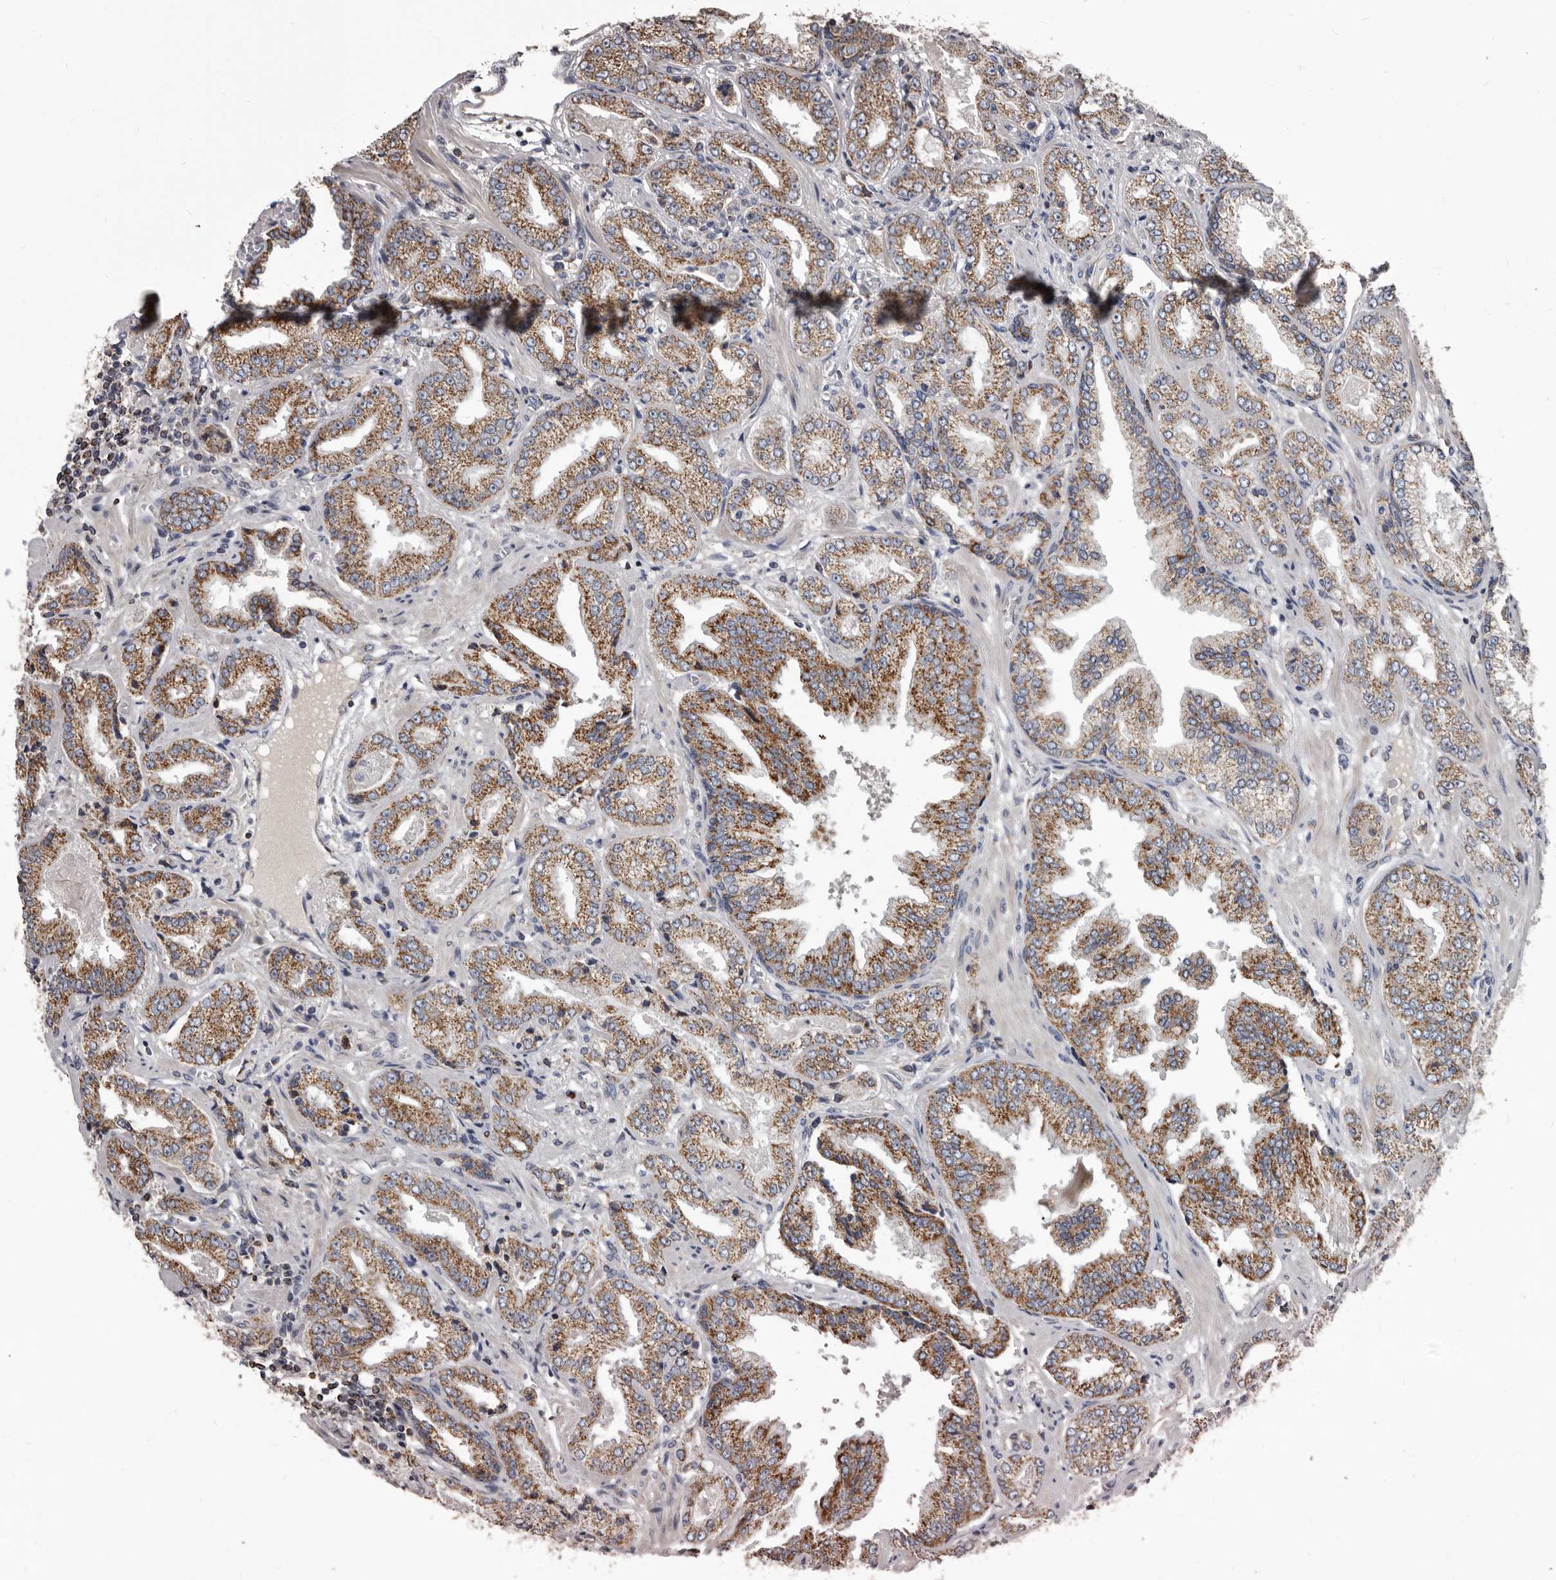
{"staining": {"intensity": "moderate", "quantity": ">75%", "location": "cytoplasmic/membranous"}, "tissue": "prostate cancer", "cell_type": "Tumor cells", "image_type": "cancer", "snomed": [{"axis": "morphology", "description": "Adenocarcinoma, High grade"}, {"axis": "topography", "description": "Prostate"}], "caption": "Protein staining exhibits moderate cytoplasmic/membranous positivity in approximately >75% of tumor cells in prostate cancer (adenocarcinoma (high-grade)).", "gene": "ALDH5A1", "patient": {"sex": "male", "age": 71}}